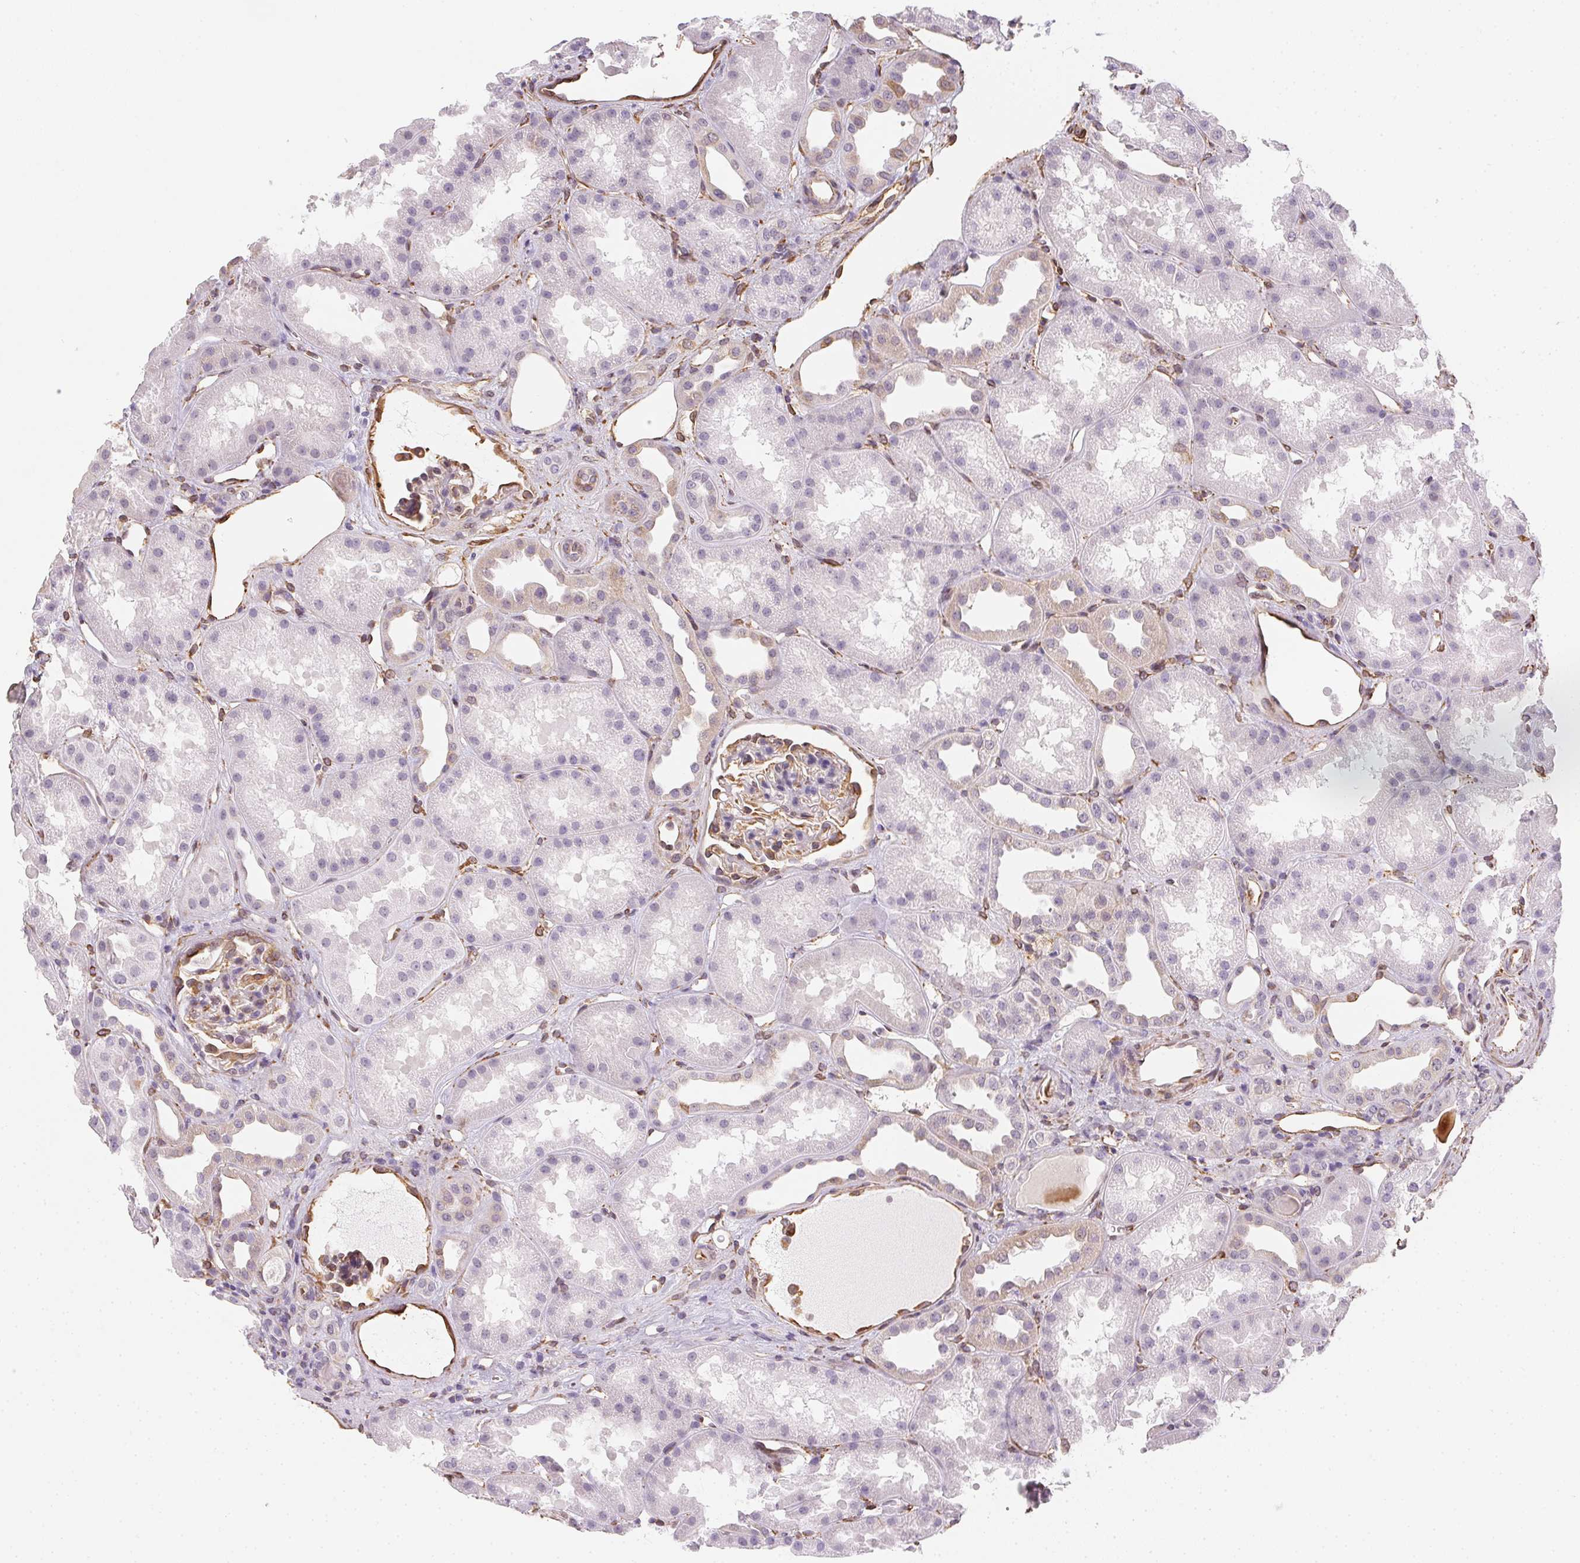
{"staining": {"intensity": "moderate", "quantity": "<25%", "location": "cytoplasmic/membranous"}, "tissue": "kidney", "cell_type": "Cells in glomeruli", "image_type": "normal", "snomed": [{"axis": "morphology", "description": "Normal tissue, NOS"}, {"axis": "topography", "description": "Kidney"}], "caption": "Human kidney stained for a protein (brown) reveals moderate cytoplasmic/membranous positive staining in about <25% of cells in glomeruli.", "gene": "RSBN1", "patient": {"sex": "male", "age": 61}}